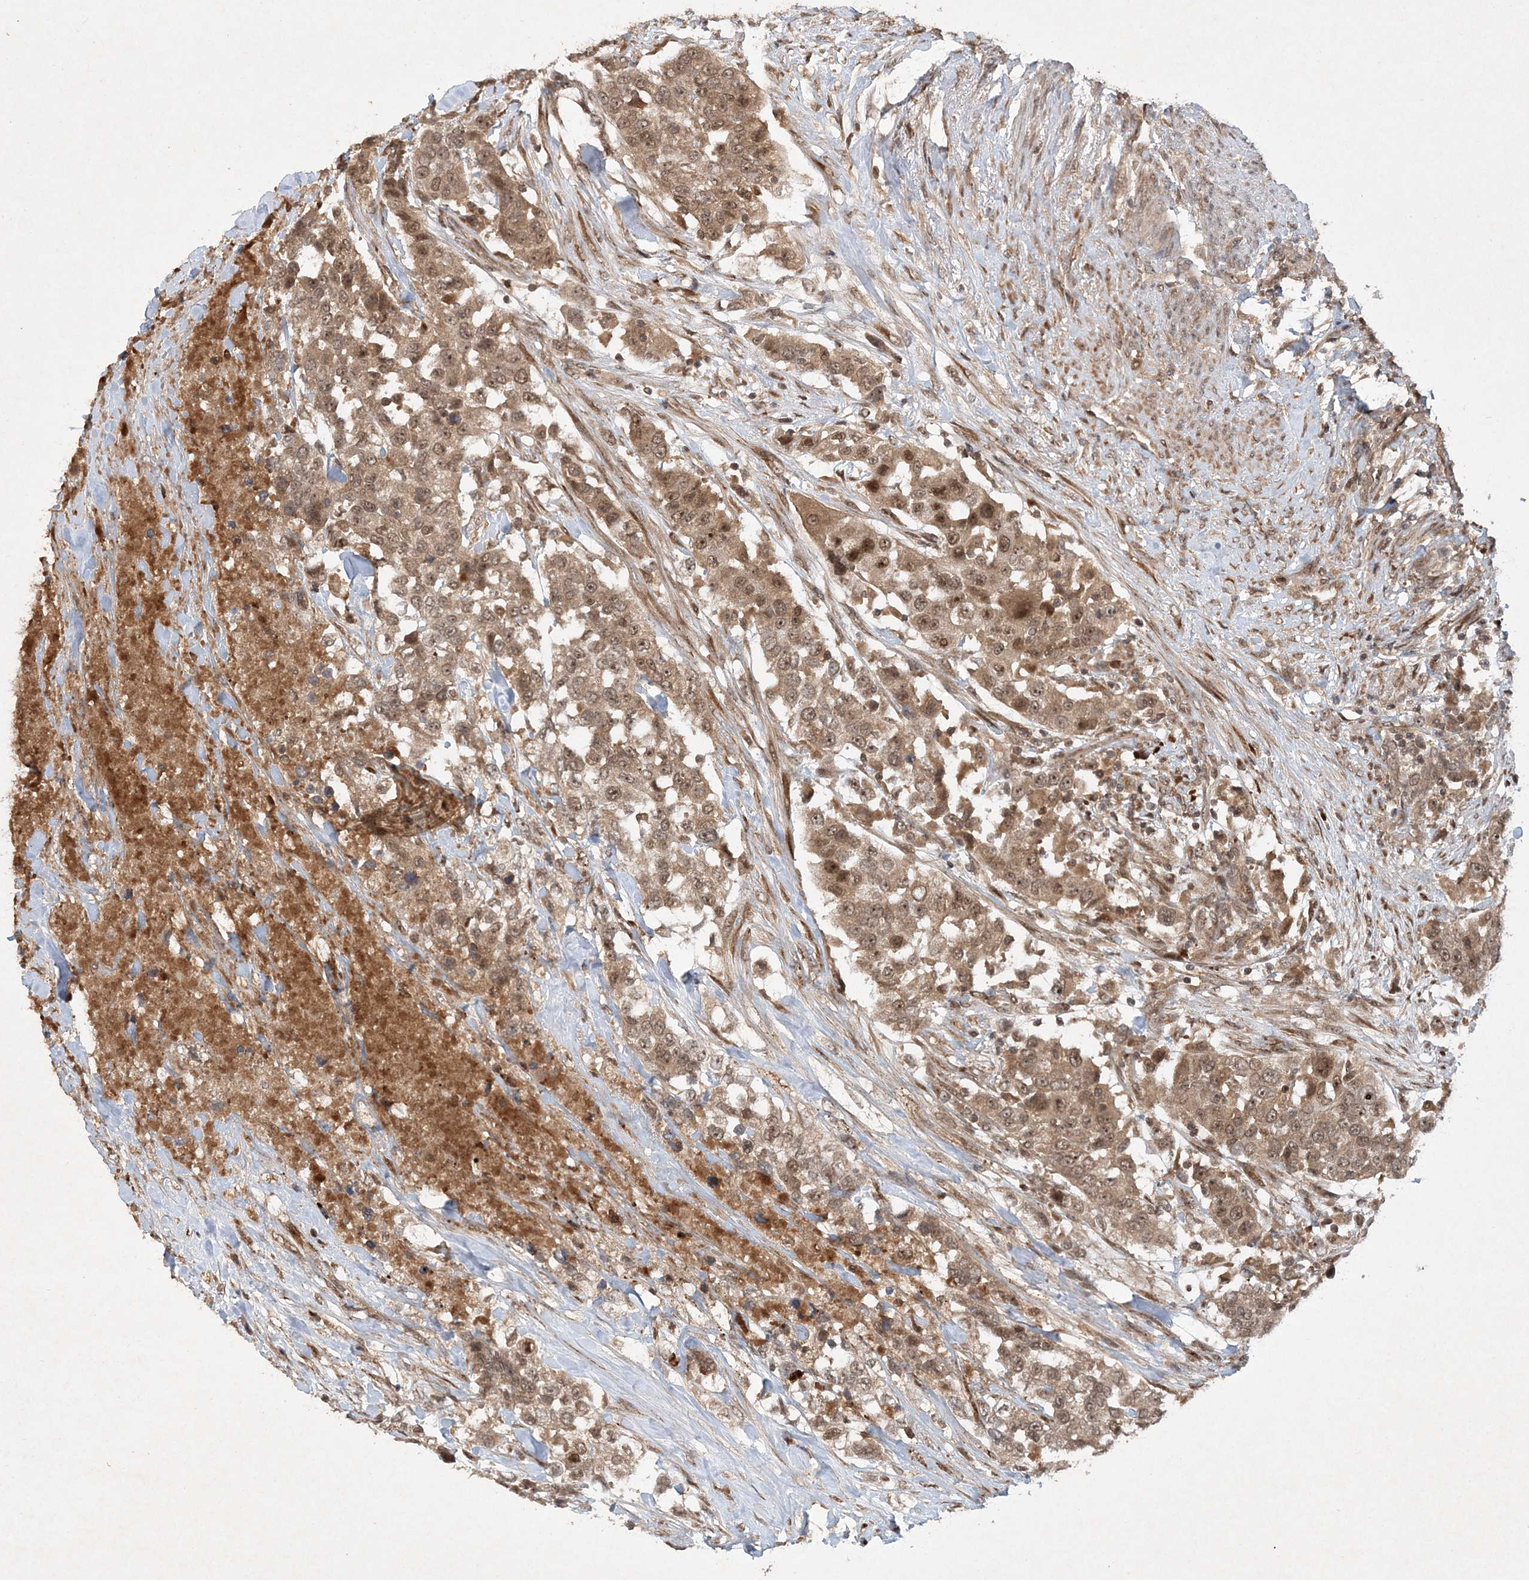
{"staining": {"intensity": "moderate", "quantity": ">75%", "location": "cytoplasmic/membranous,nuclear"}, "tissue": "urothelial cancer", "cell_type": "Tumor cells", "image_type": "cancer", "snomed": [{"axis": "morphology", "description": "Urothelial carcinoma, High grade"}, {"axis": "topography", "description": "Urinary bladder"}], "caption": "Immunohistochemistry histopathology image of neoplastic tissue: urothelial cancer stained using immunohistochemistry displays medium levels of moderate protein expression localized specifically in the cytoplasmic/membranous and nuclear of tumor cells, appearing as a cytoplasmic/membranous and nuclear brown color.", "gene": "UBR3", "patient": {"sex": "female", "age": 80}}